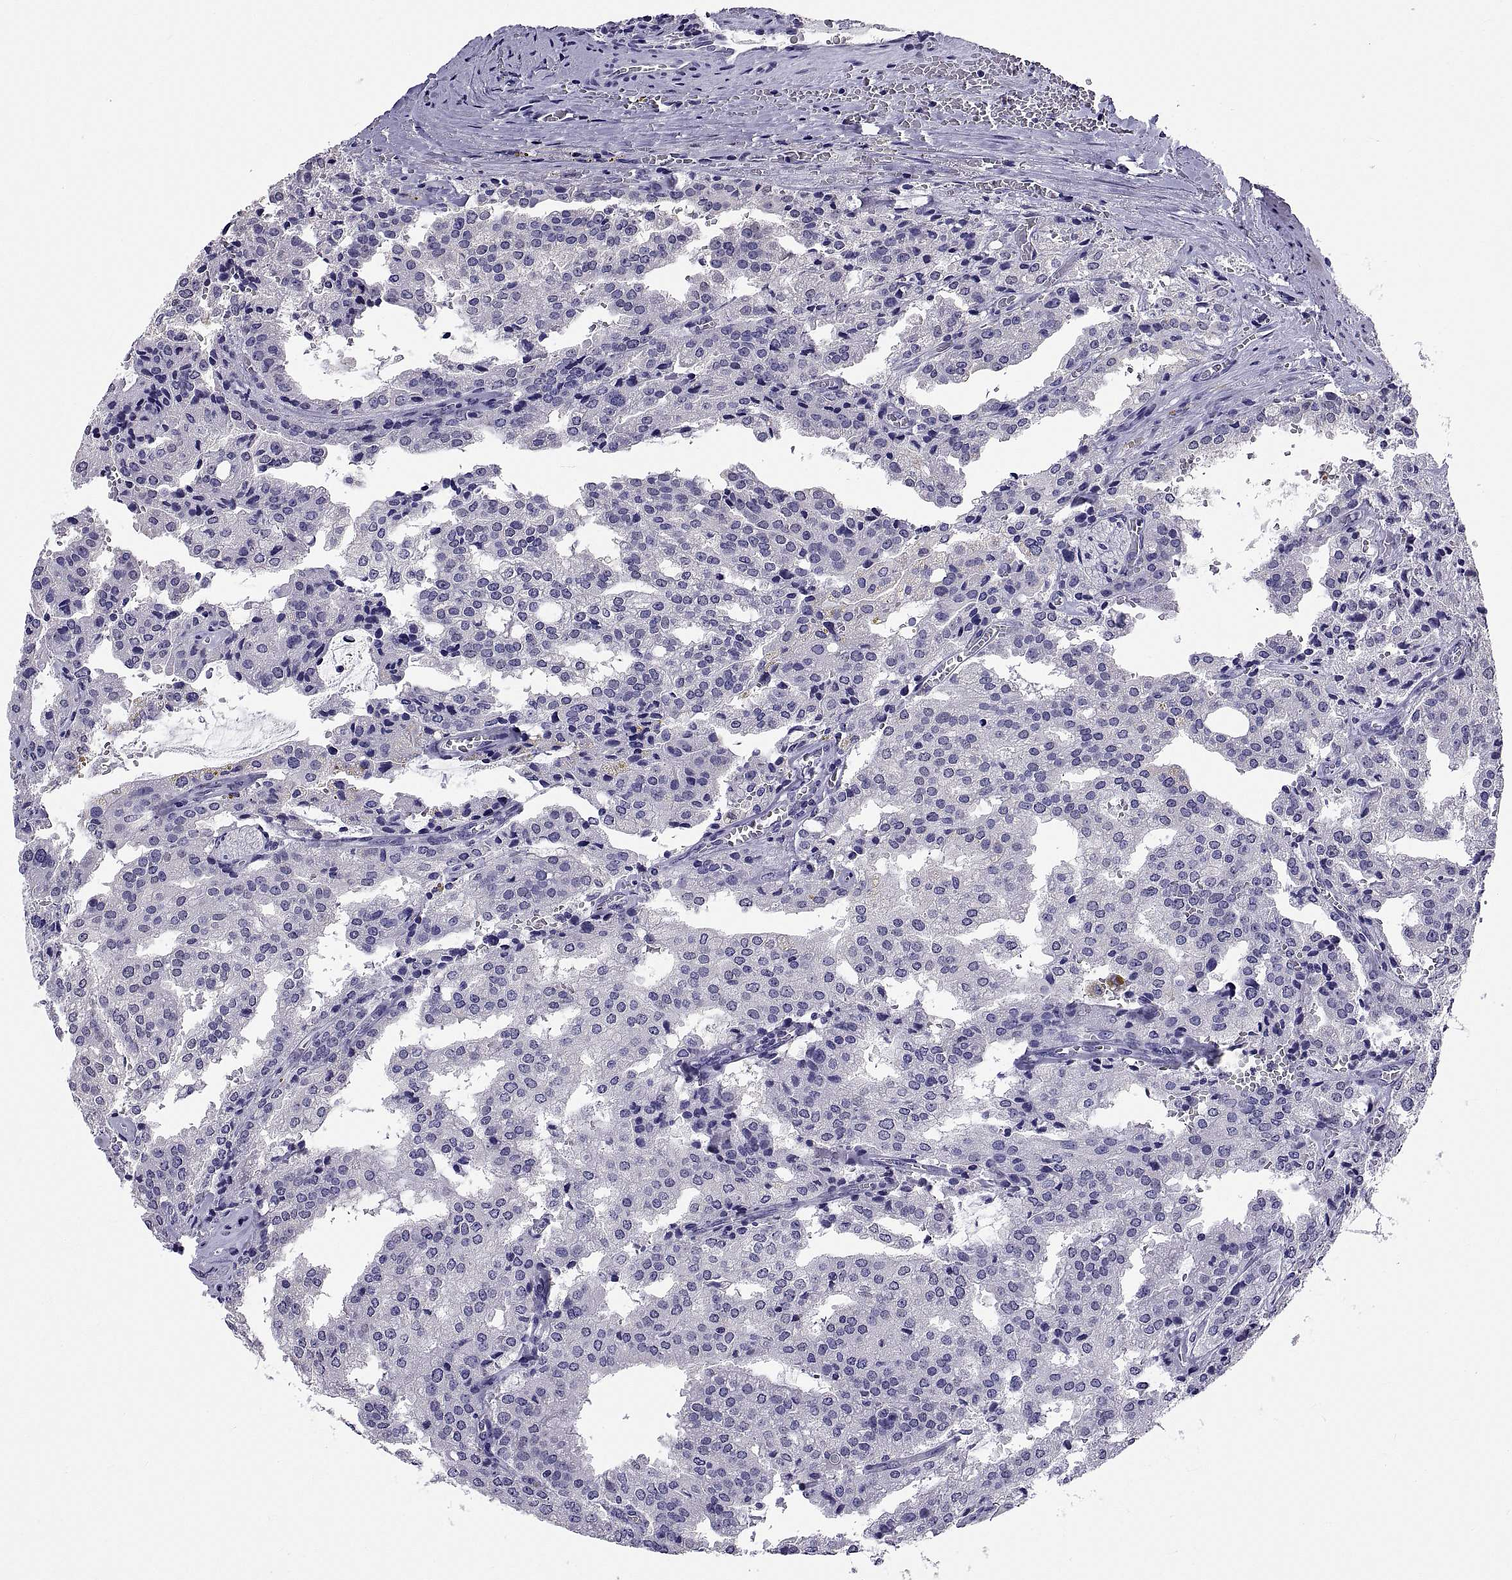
{"staining": {"intensity": "negative", "quantity": "none", "location": "none"}, "tissue": "prostate cancer", "cell_type": "Tumor cells", "image_type": "cancer", "snomed": [{"axis": "morphology", "description": "Adenocarcinoma, High grade"}, {"axis": "topography", "description": "Prostate"}], "caption": "A photomicrograph of adenocarcinoma (high-grade) (prostate) stained for a protein exhibits no brown staining in tumor cells.", "gene": "TGFBR3L", "patient": {"sex": "male", "age": 68}}